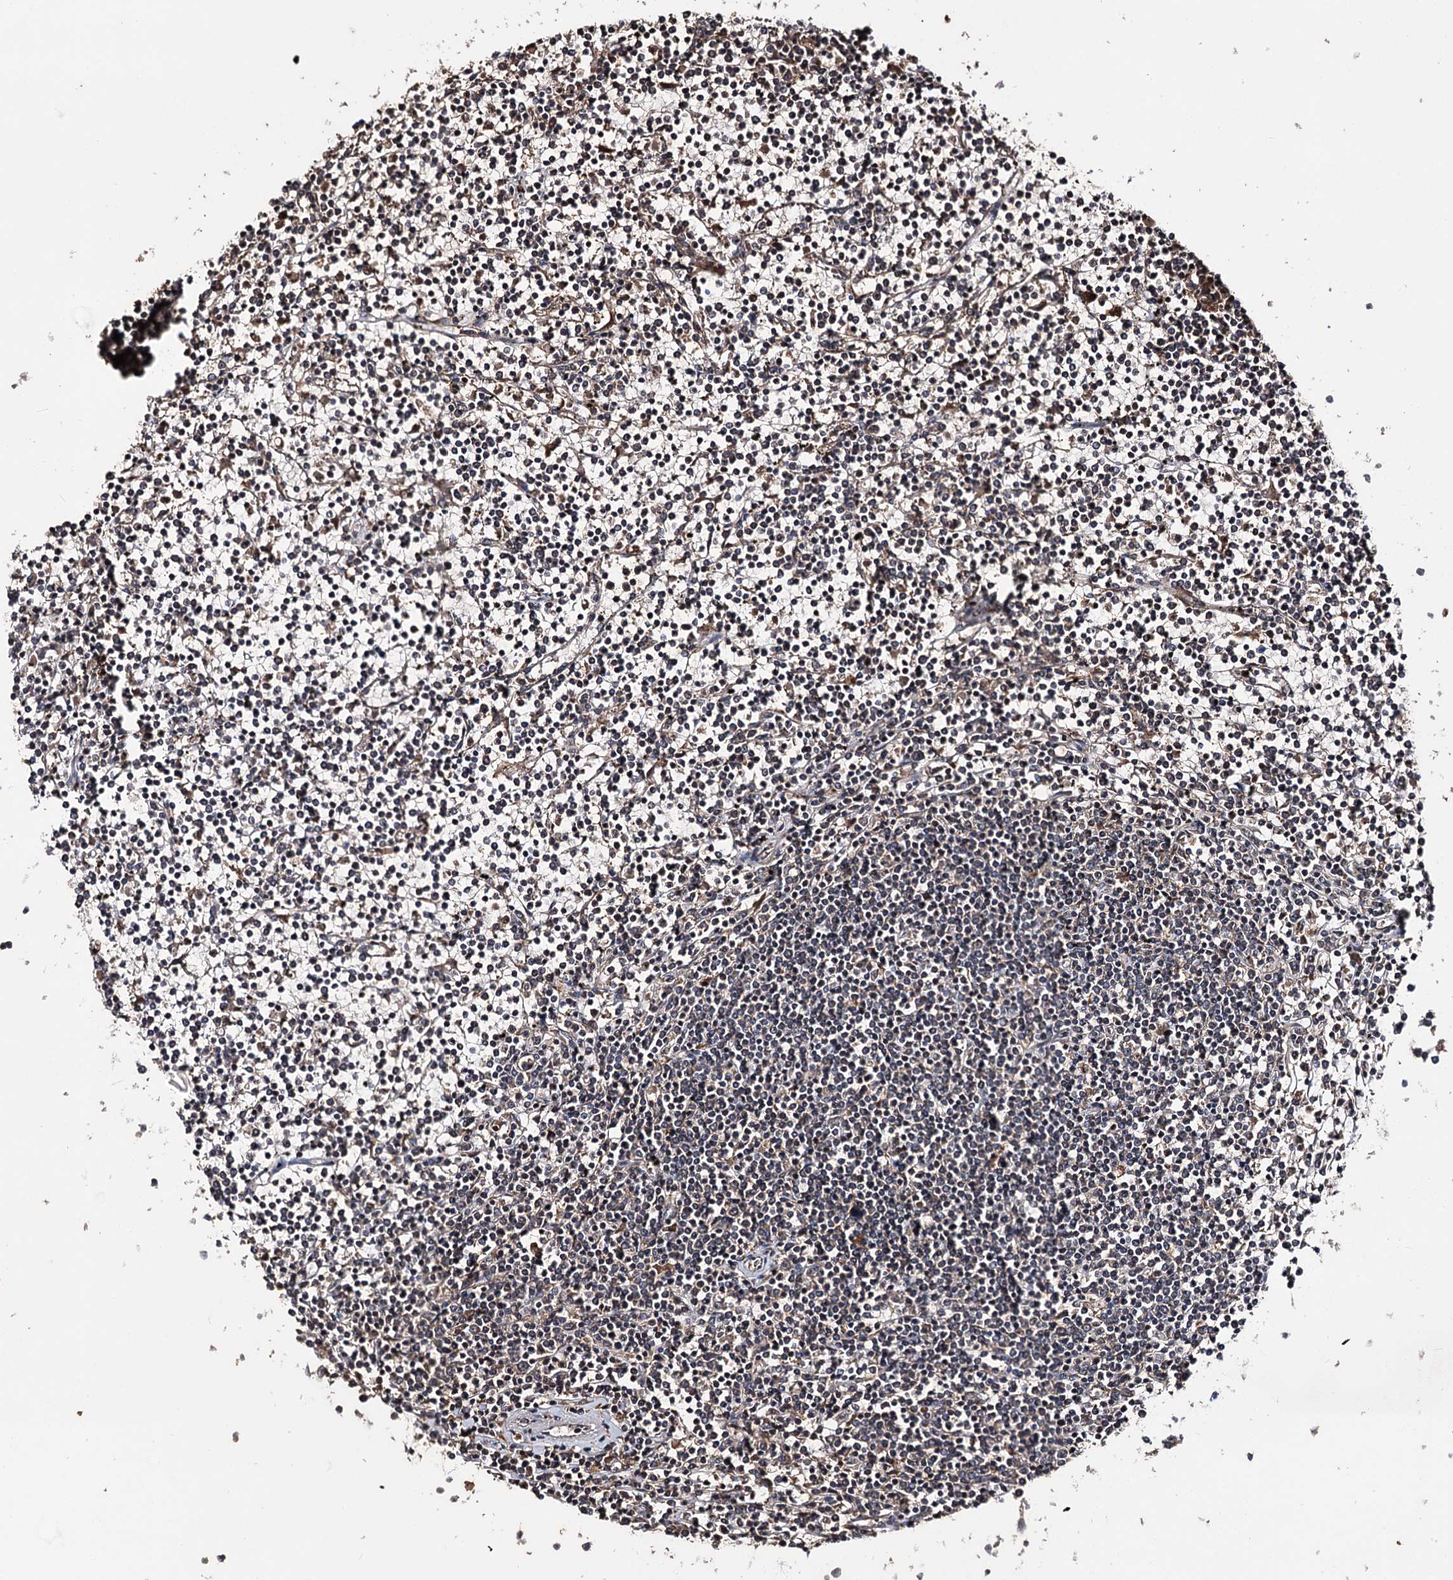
{"staining": {"intensity": "moderate", "quantity": "<25%", "location": "nuclear"}, "tissue": "lymphoma", "cell_type": "Tumor cells", "image_type": "cancer", "snomed": [{"axis": "morphology", "description": "Malignant lymphoma, non-Hodgkin's type, Low grade"}, {"axis": "topography", "description": "Spleen"}], "caption": "Moderate nuclear protein staining is appreciated in approximately <25% of tumor cells in low-grade malignant lymphoma, non-Hodgkin's type.", "gene": "FAM53B", "patient": {"sex": "female", "age": 19}}